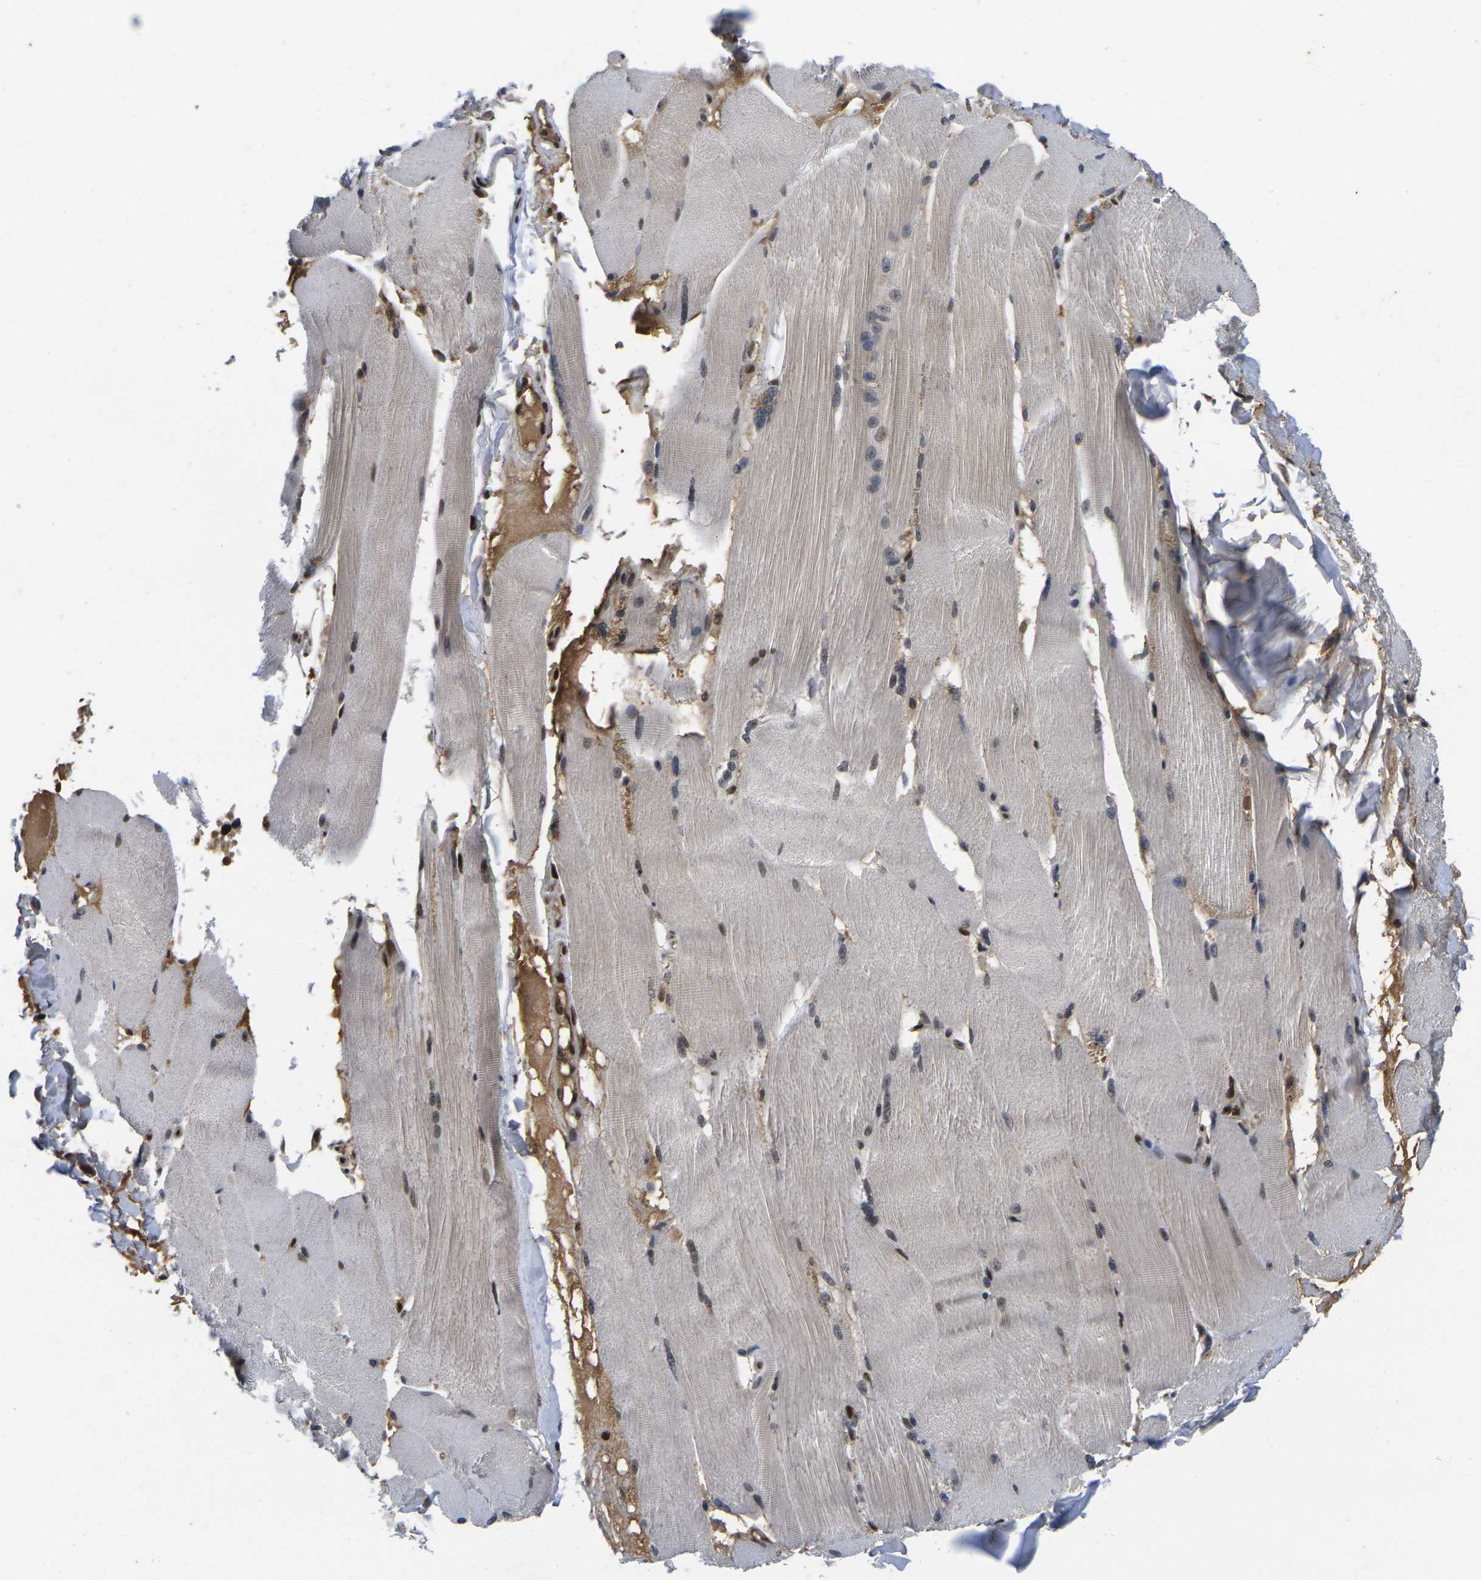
{"staining": {"intensity": "weak", "quantity": "25%-75%", "location": "cytoplasmic/membranous"}, "tissue": "skeletal muscle", "cell_type": "Myocytes", "image_type": "normal", "snomed": [{"axis": "morphology", "description": "Normal tissue, NOS"}, {"axis": "topography", "description": "Skin"}, {"axis": "topography", "description": "Skeletal muscle"}], "caption": "A micrograph of skeletal muscle stained for a protein displays weak cytoplasmic/membranous brown staining in myocytes. The protein is stained brown, and the nuclei are stained in blue (DAB (3,3'-diaminobenzidine) IHC with brightfield microscopy, high magnification).", "gene": "GTF2E1", "patient": {"sex": "male", "age": 83}}